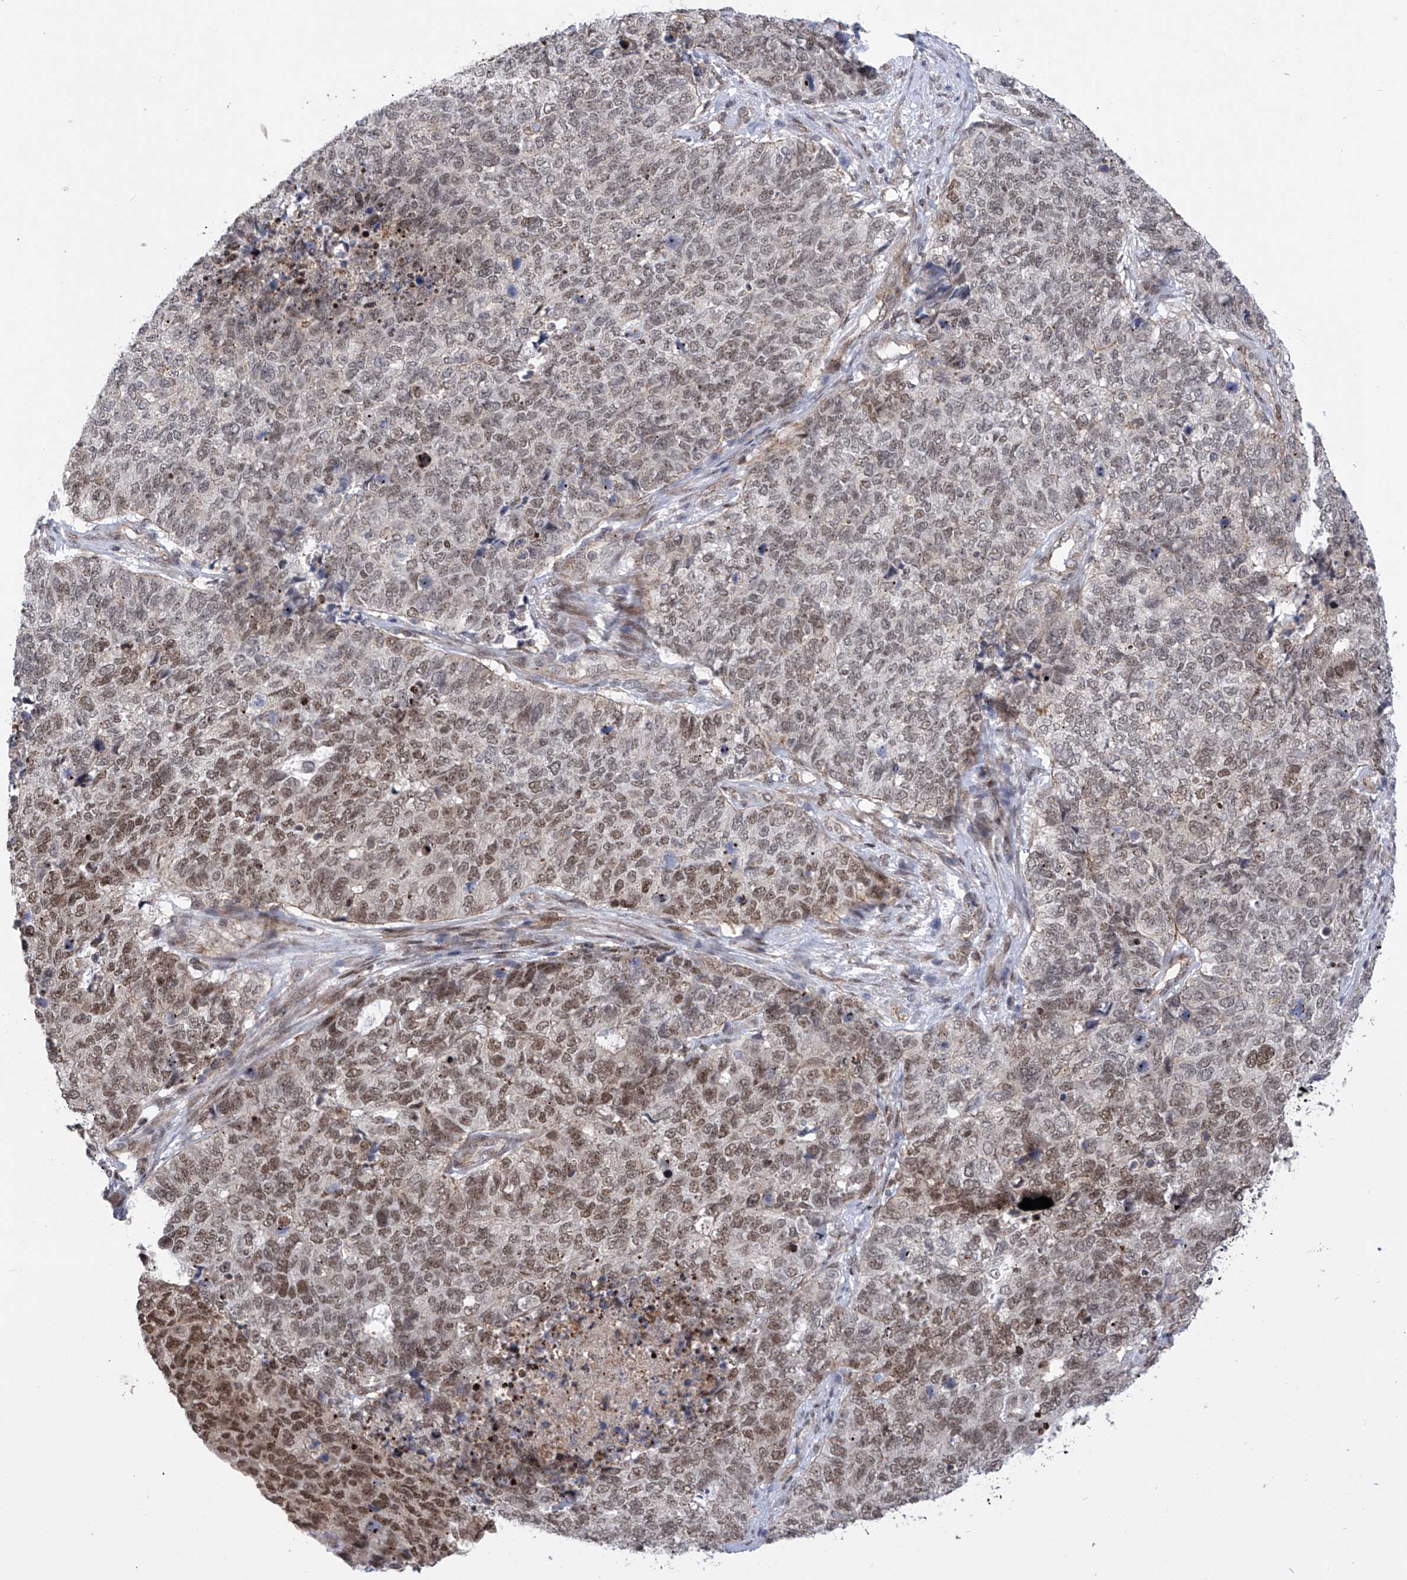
{"staining": {"intensity": "moderate", "quantity": "25%-75%", "location": "nuclear"}, "tissue": "cervical cancer", "cell_type": "Tumor cells", "image_type": "cancer", "snomed": [{"axis": "morphology", "description": "Squamous cell carcinoma, NOS"}, {"axis": "topography", "description": "Cervix"}], "caption": "This histopathology image exhibits squamous cell carcinoma (cervical) stained with immunohistochemistry to label a protein in brown. The nuclear of tumor cells show moderate positivity for the protein. Nuclei are counter-stained blue.", "gene": "CEP290", "patient": {"sex": "female", "age": 63}}